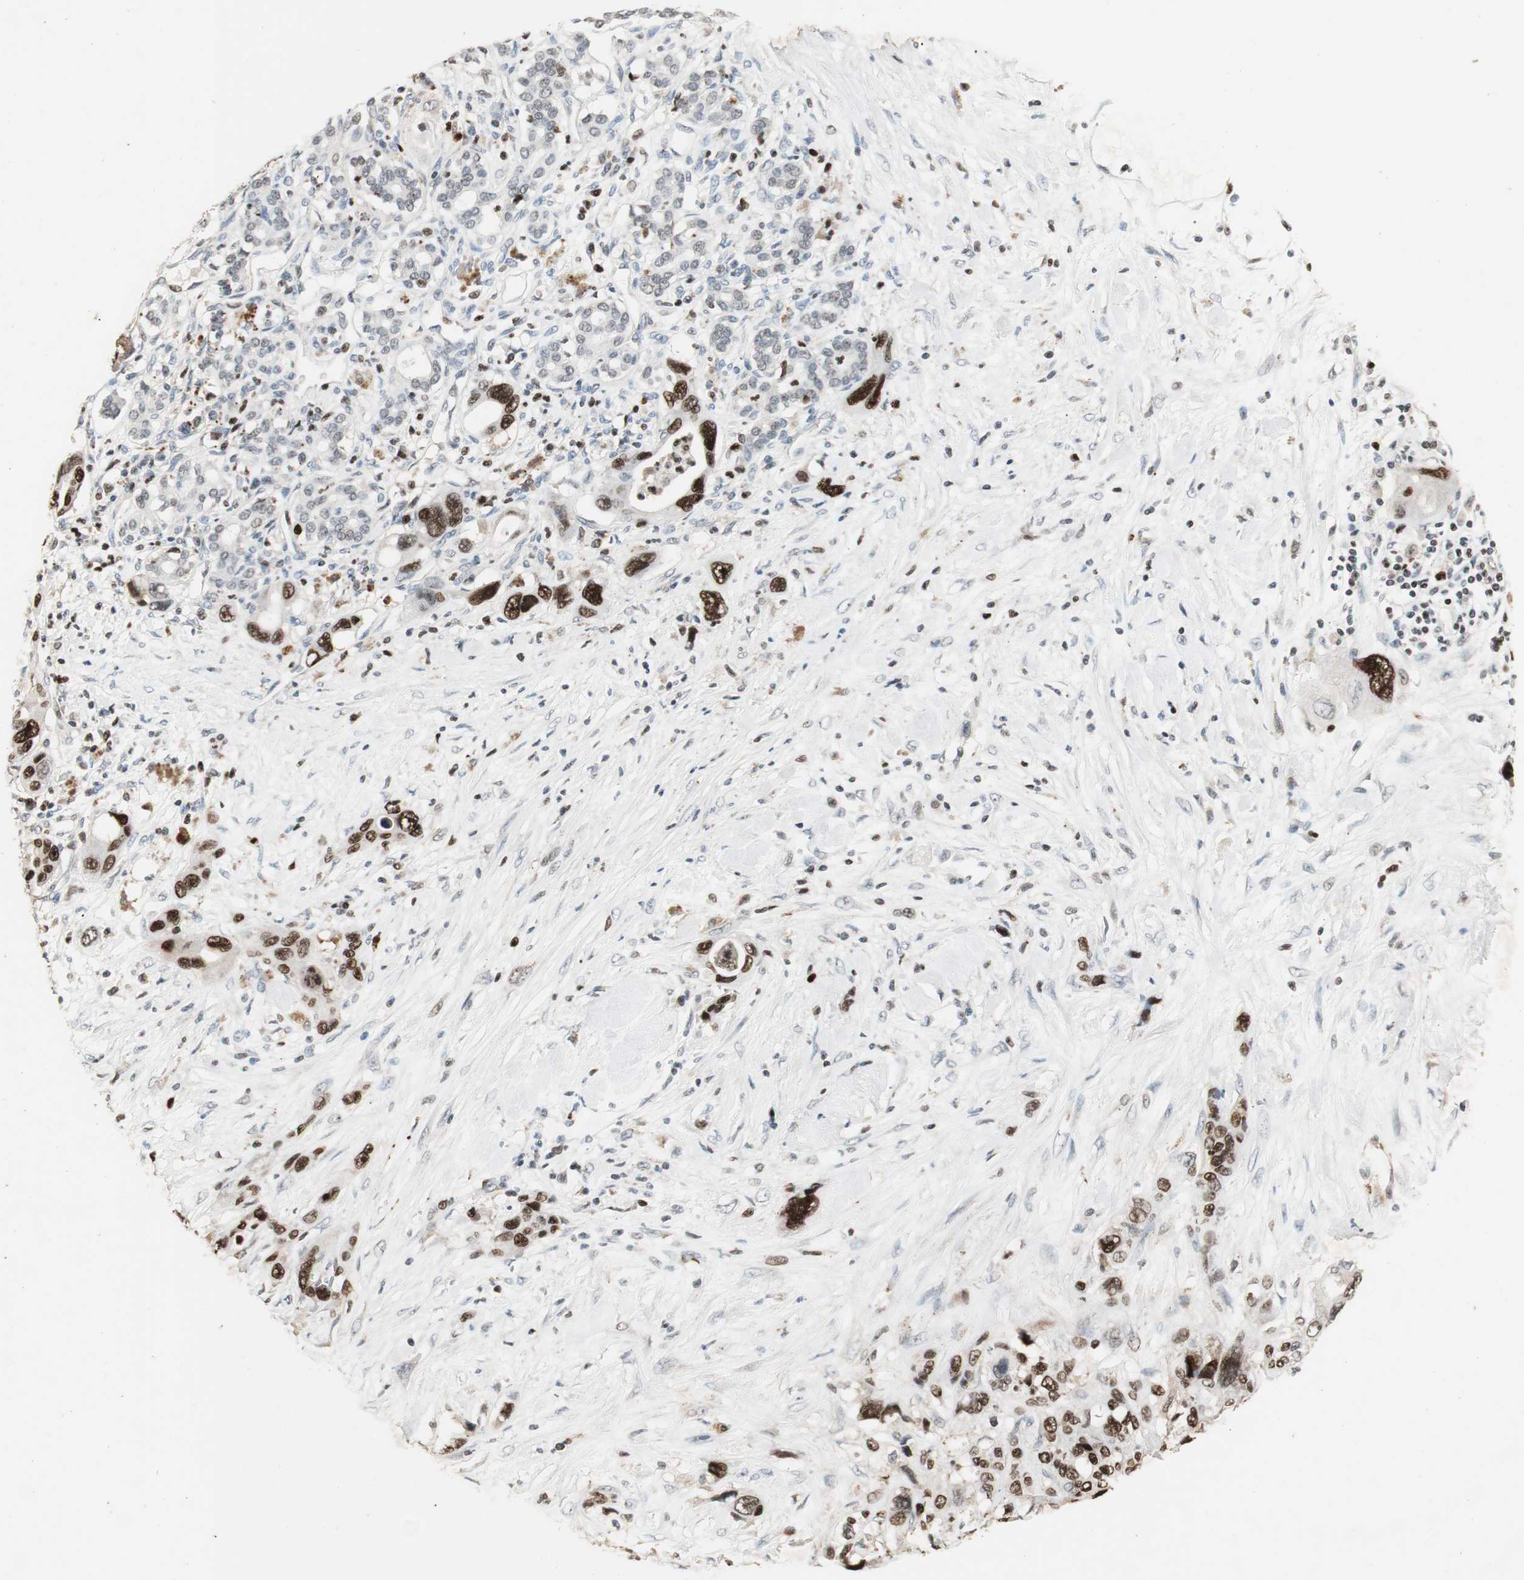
{"staining": {"intensity": "strong", "quantity": ">75%", "location": "nuclear"}, "tissue": "pancreatic cancer", "cell_type": "Tumor cells", "image_type": "cancer", "snomed": [{"axis": "morphology", "description": "Adenocarcinoma, NOS"}, {"axis": "topography", "description": "Pancreas"}], "caption": "Protein staining demonstrates strong nuclear expression in approximately >75% of tumor cells in pancreatic cancer (adenocarcinoma). Nuclei are stained in blue.", "gene": "FEN1", "patient": {"sex": "male", "age": 46}}